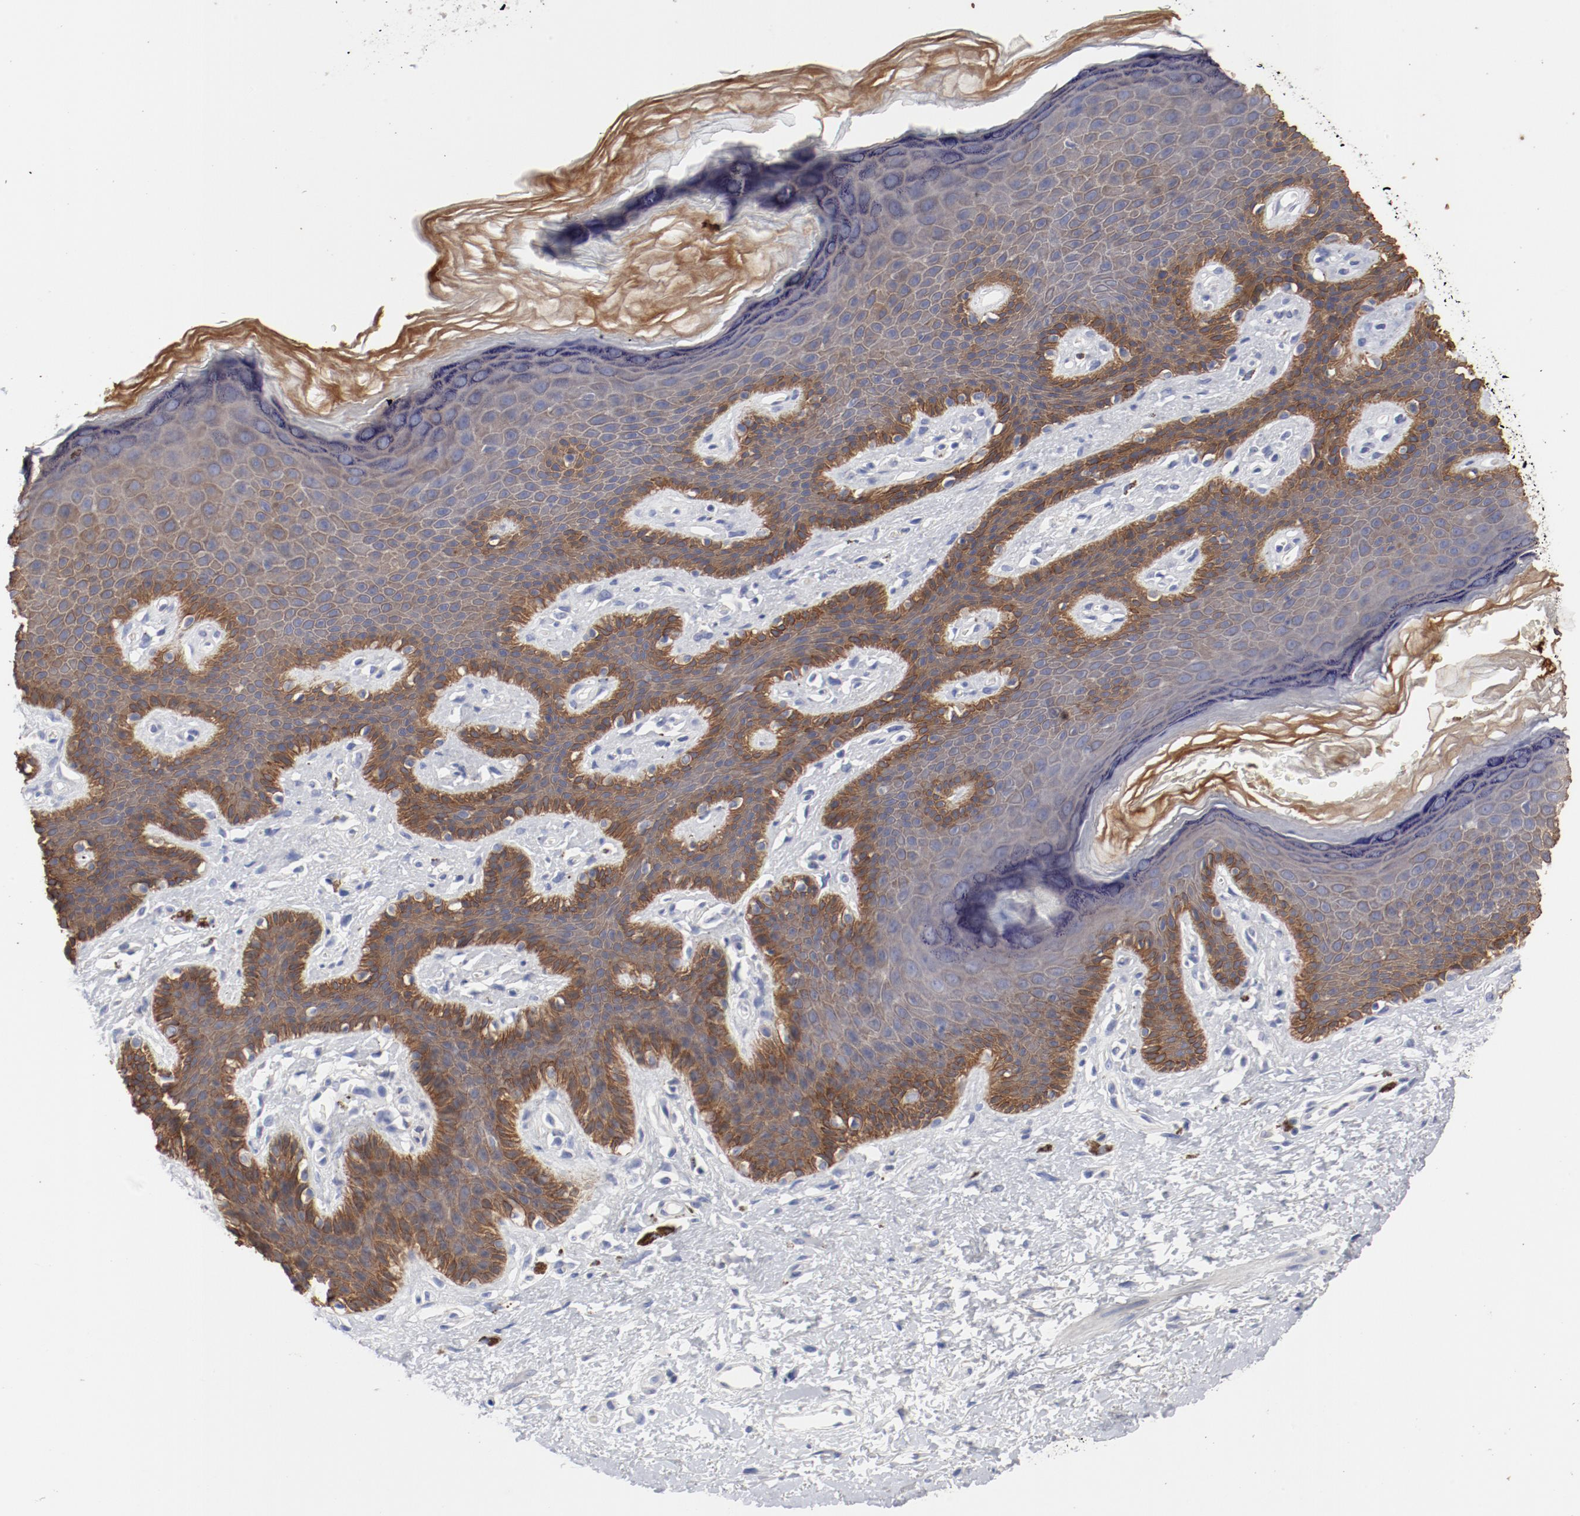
{"staining": {"intensity": "moderate", "quantity": "25%-75%", "location": "cytoplasmic/membranous"}, "tissue": "skin", "cell_type": "Epidermal cells", "image_type": "normal", "snomed": [{"axis": "morphology", "description": "Normal tissue, NOS"}, {"axis": "topography", "description": "Anal"}], "caption": "This is a photomicrograph of immunohistochemistry staining of unremarkable skin, which shows moderate positivity in the cytoplasmic/membranous of epidermal cells.", "gene": "TSPAN6", "patient": {"sex": "female", "age": 46}}